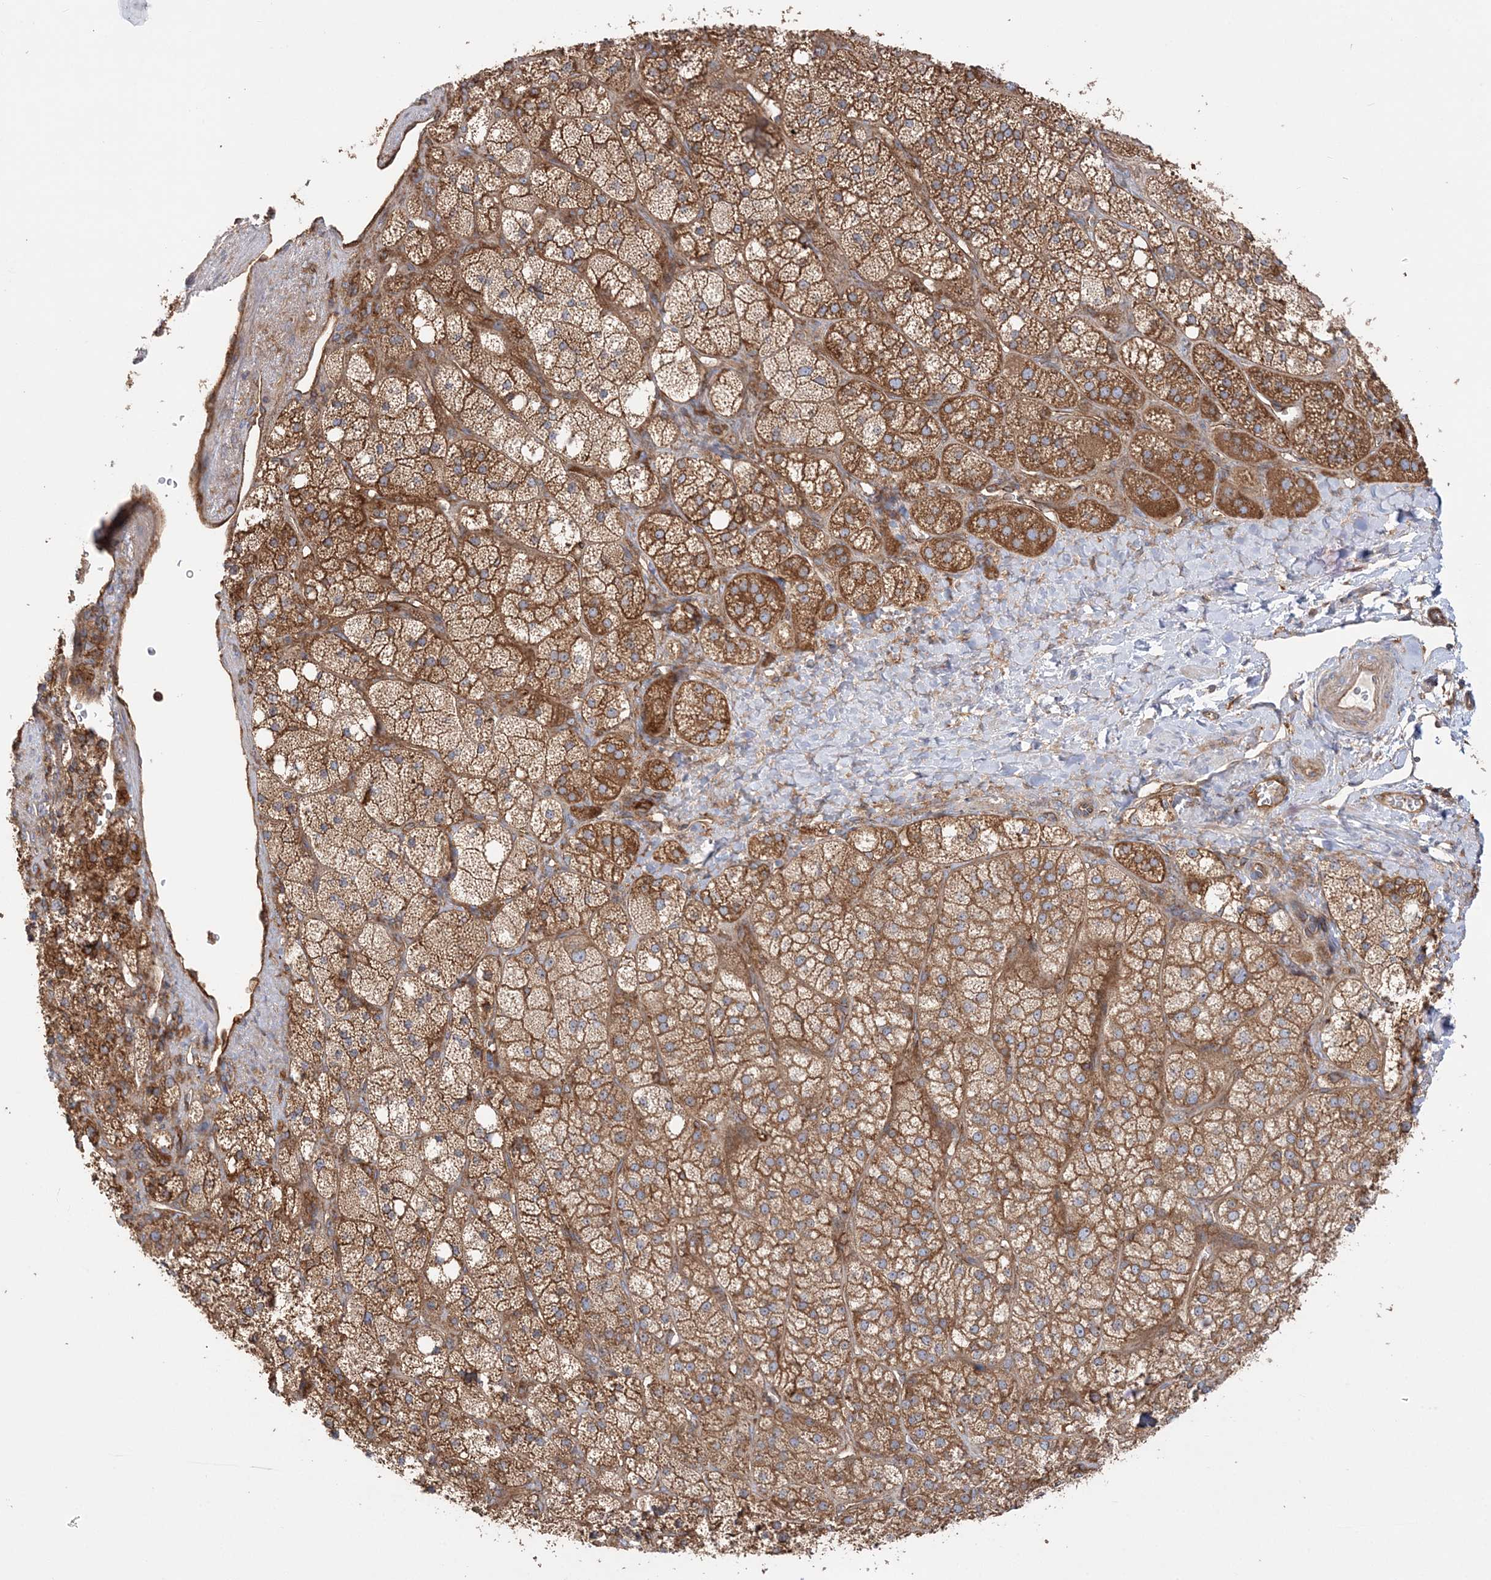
{"staining": {"intensity": "strong", "quantity": ">75%", "location": "cytoplasmic/membranous"}, "tissue": "adrenal gland", "cell_type": "Glandular cells", "image_type": "normal", "snomed": [{"axis": "morphology", "description": "Normal tissue, NOS"}, {"axis": "topography", "description": "Adrenal gland"}], "caption": "IHC (DAB (3,3'-diaminobenzidine)) staining of normal adrenal gland exhibits strong cytoplasmic/membranous protein positivity in about >75% of glandular cells.", "gene": "TBC1D5", "patient": {"sex": "male", "age": 61}}